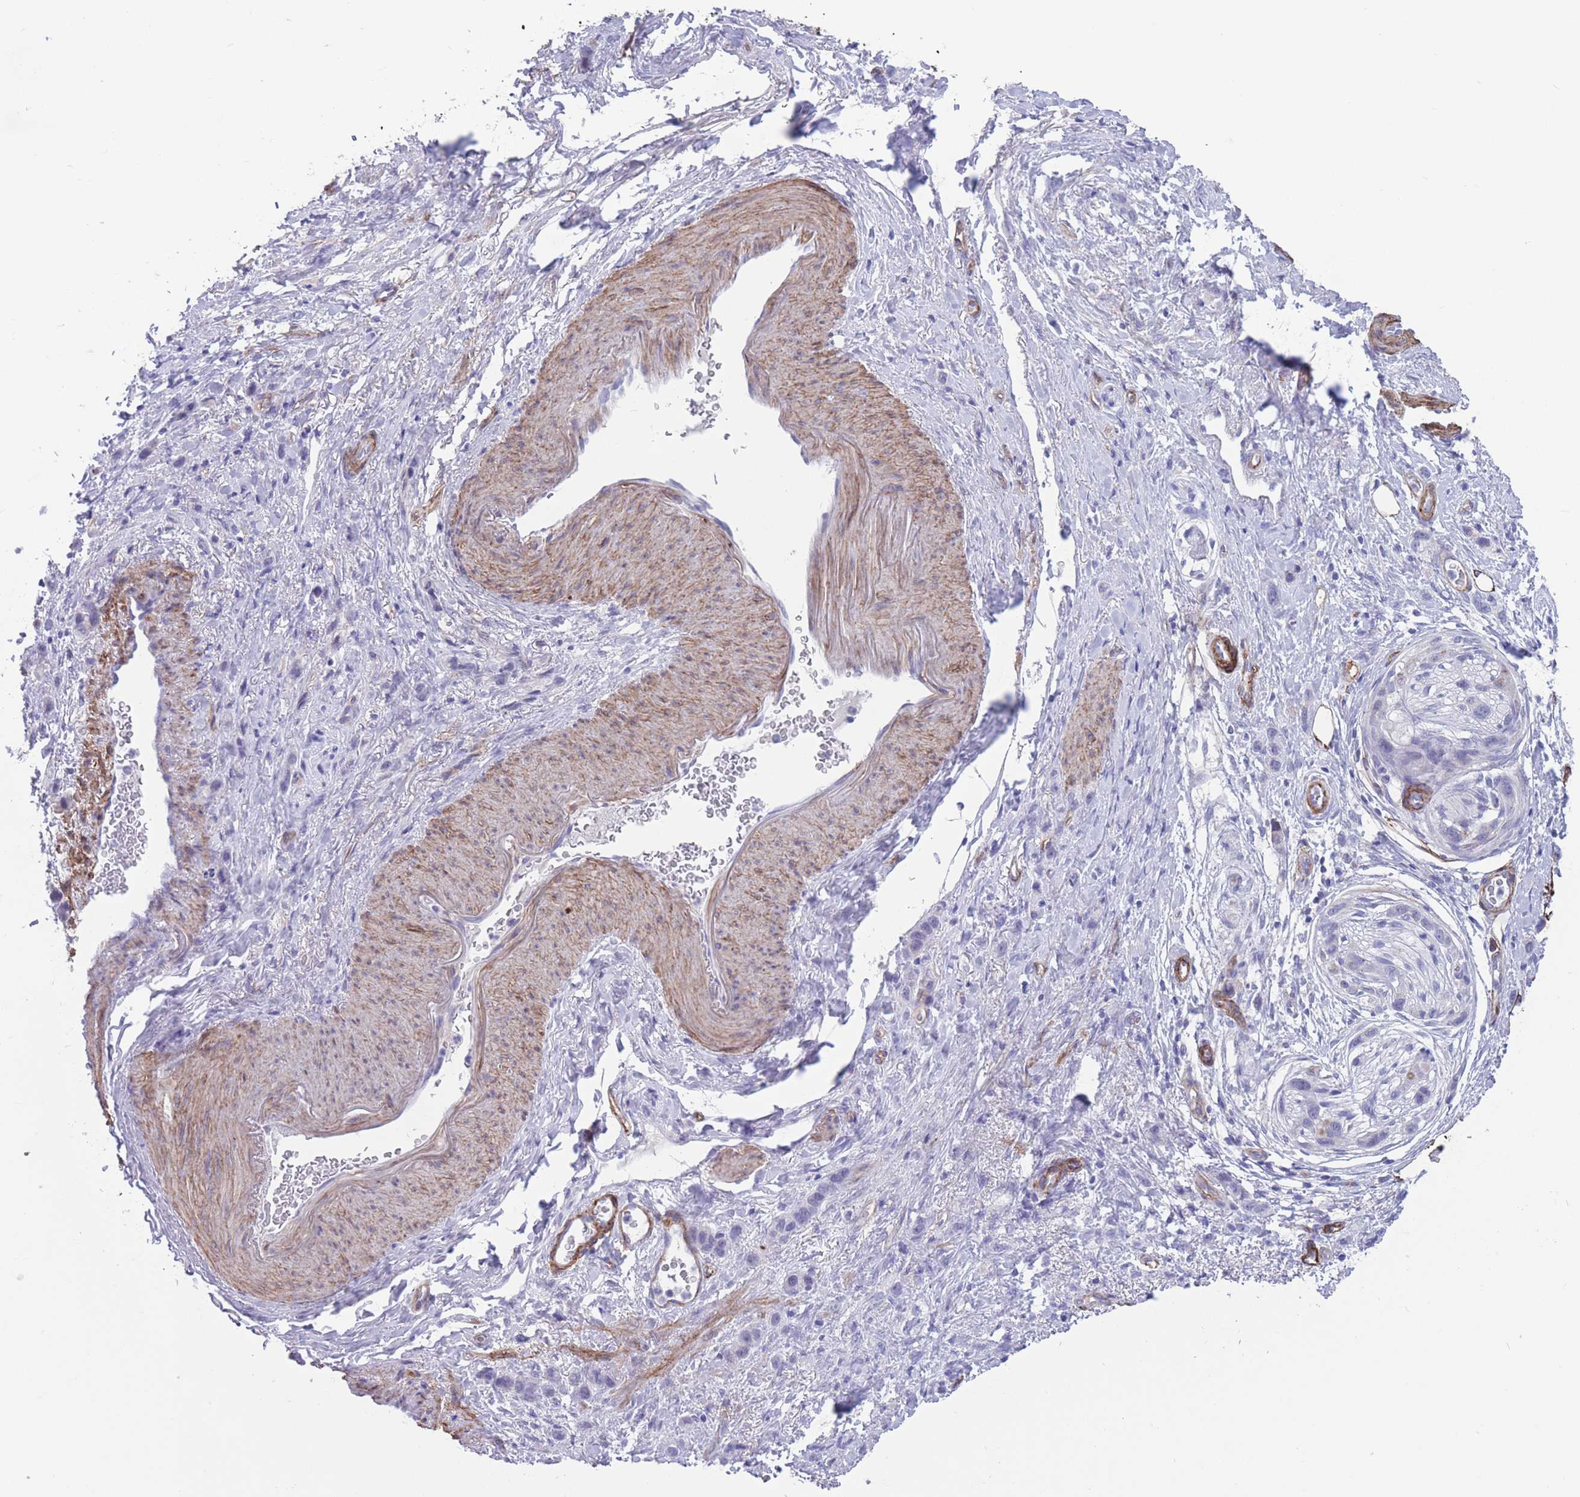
{"staining": {"intensity": "negative", "quantity": "none", "location": "none"}, "tissue": "stomach cancer", "cell_type": "Tumor cells", "image_type": "cancer", "snomed": [{"axis": "morphology", "description": "Adenocarcinoma, NOS"}, {"axis": "topography", "description": "Stomach"}], "caption": "Stomach cancer was stained to show a protein in brown. There is no significant expression in tumor cells.", "gene": "DPYD", "patient": {"sex": "female", "age": 65}}